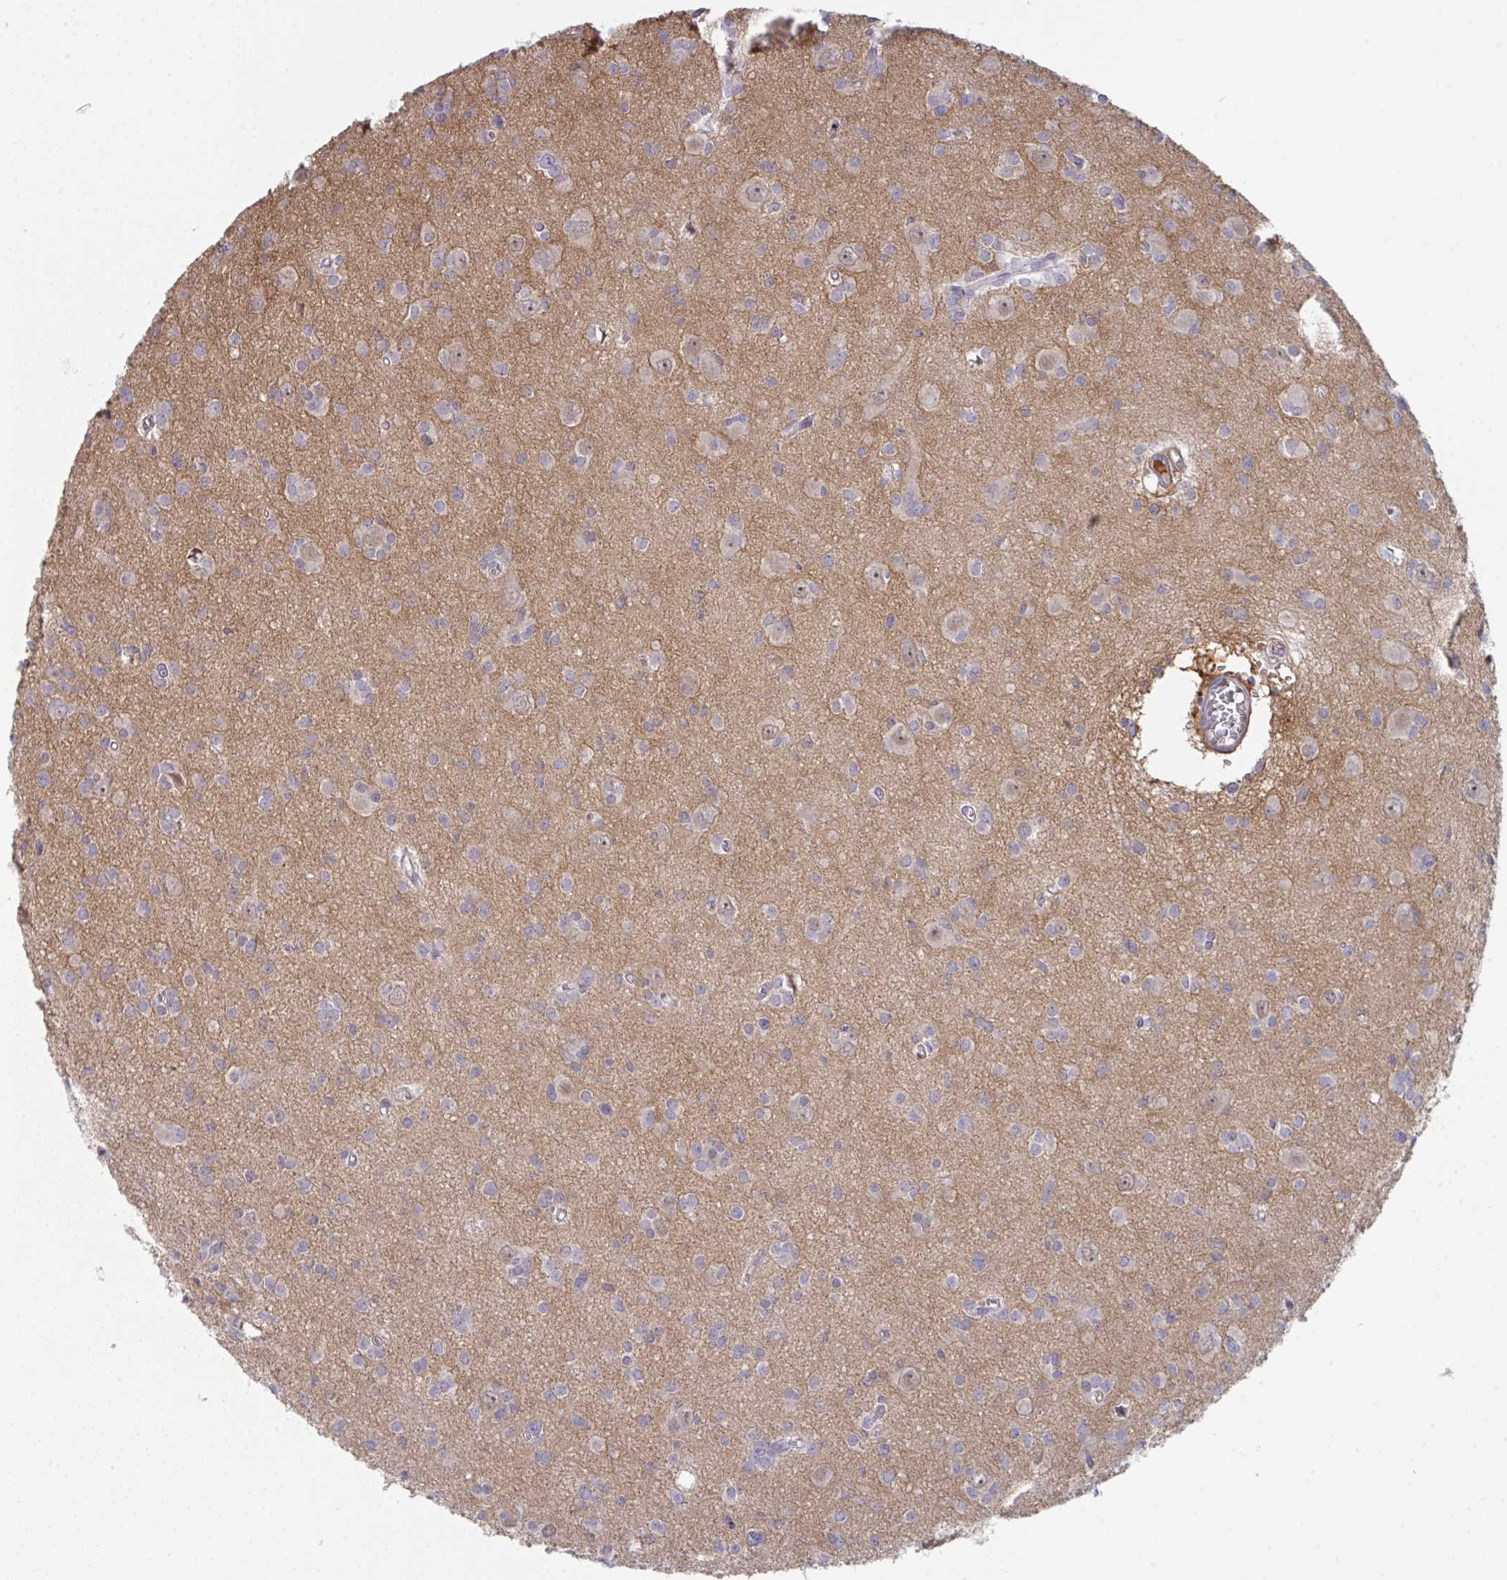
{"staining": {"intensity": "negative", "quantity": "none", "location": "none"}, "tissue": "glioma", "cell_type": "Tumor cells", "image_type": "cancer", "snomed": [{"axis": "morphology", "description": "Glioma, malignant, High grade"}, {"axis": "topography", "description": "Brain"}], "caption": "This is a micrograph of IHC staining of malignant glioma (high-grade), which shows no positivity in tumor cells.", "gene": "HGFAC", "patient": {"sex": "male", "age": 23}}